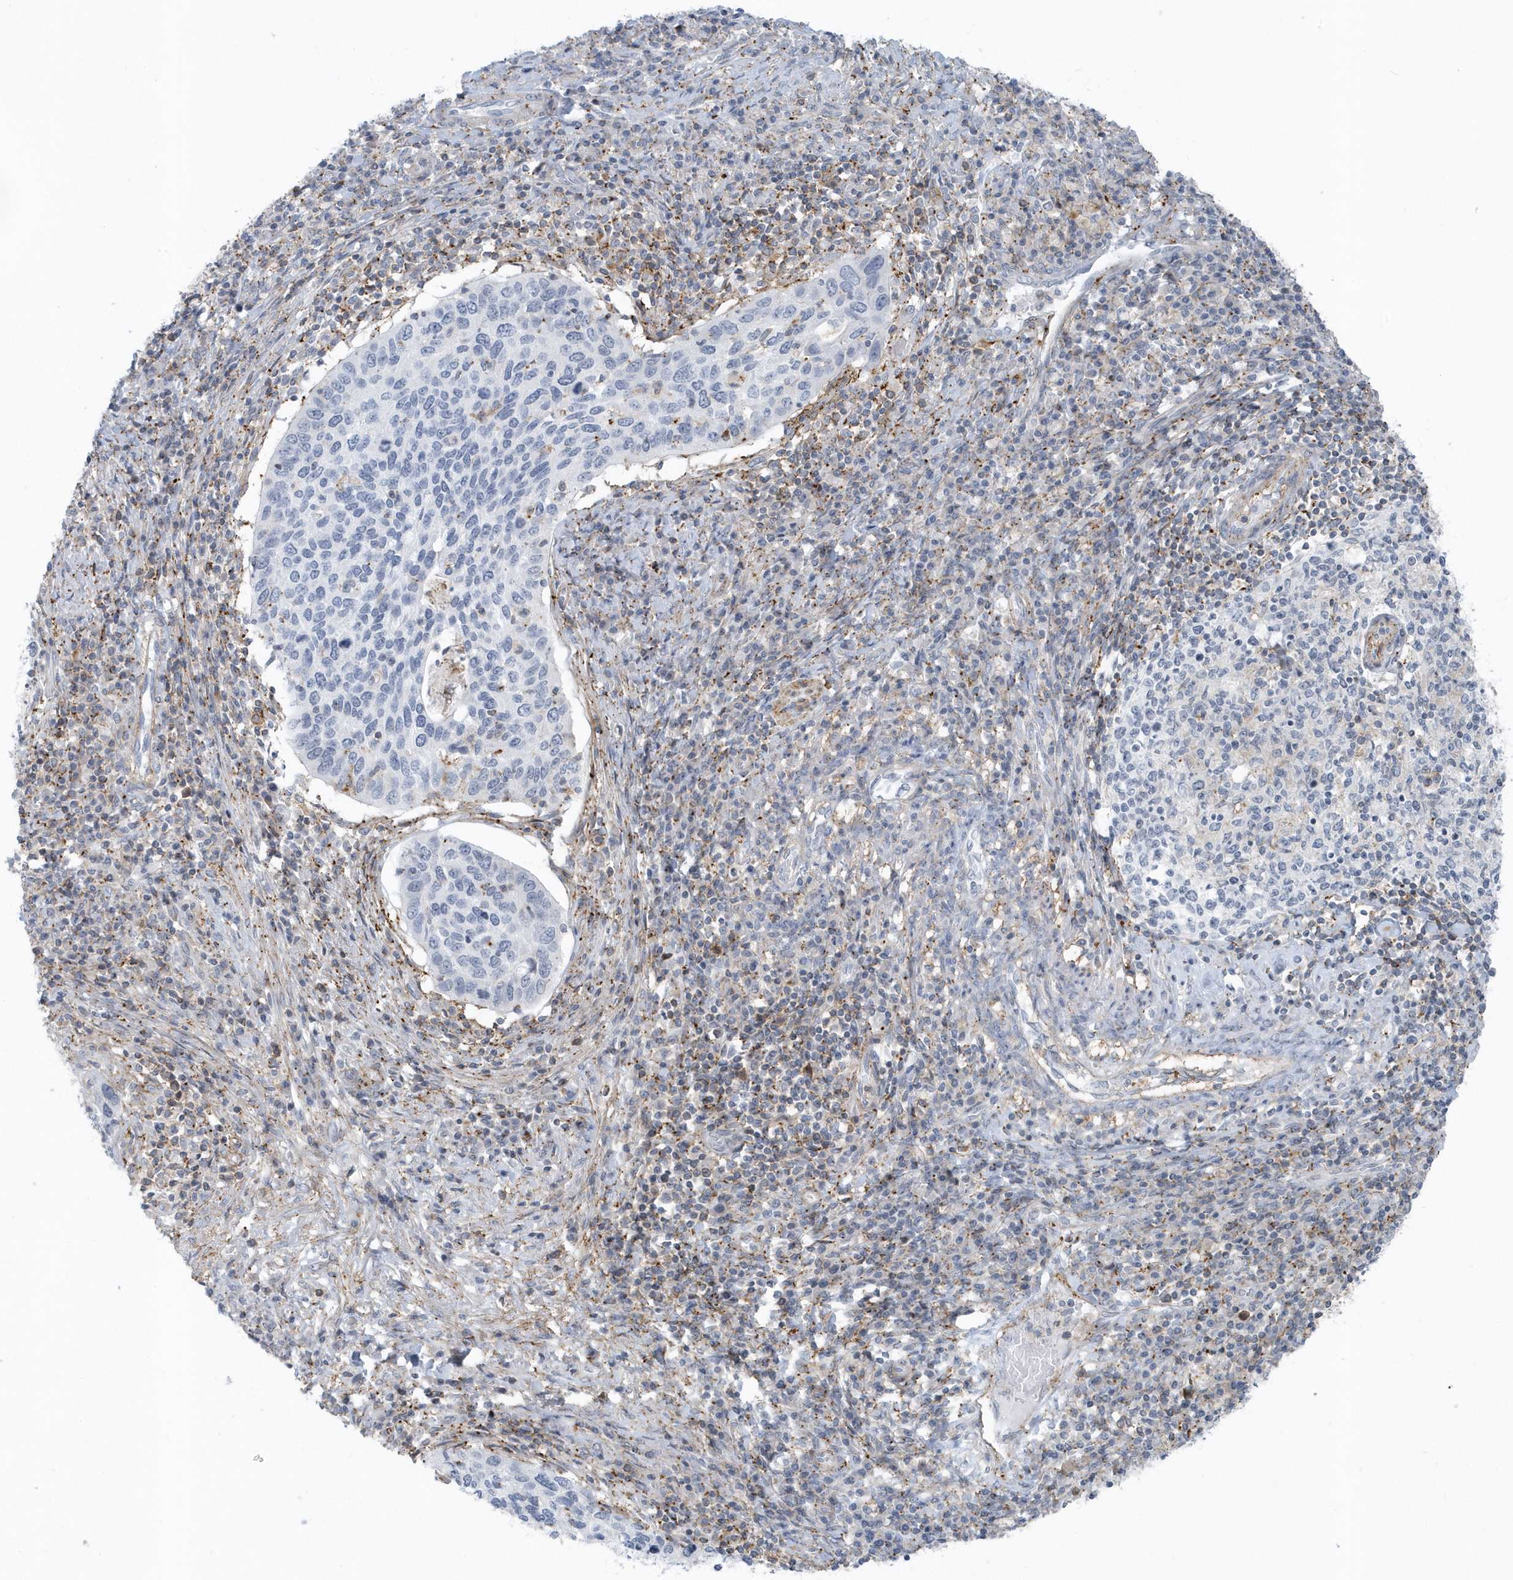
{"staining": {"intensity": "negative", "quantity": "none", "location": "none"}, "tissue": "cervical cancer", "cell_type": "Tumor cells", "image_type": "cancer", "snomed": [{"axis": "morphology", "description": "Squamous cell carcinoma, NOS"}, {"axis": "topography", "description": "Cervix"}], "caption": "The image shows no staining of tumor cells in cervical squamous cell carcinoma. (Stains: DAB immunohistochemistry with hematoxylin counter stain, Microscopy: brightfield microscopy at high magnification).", "gene": "CACNB2", "patient": {"sex": "female", "age": 38}}